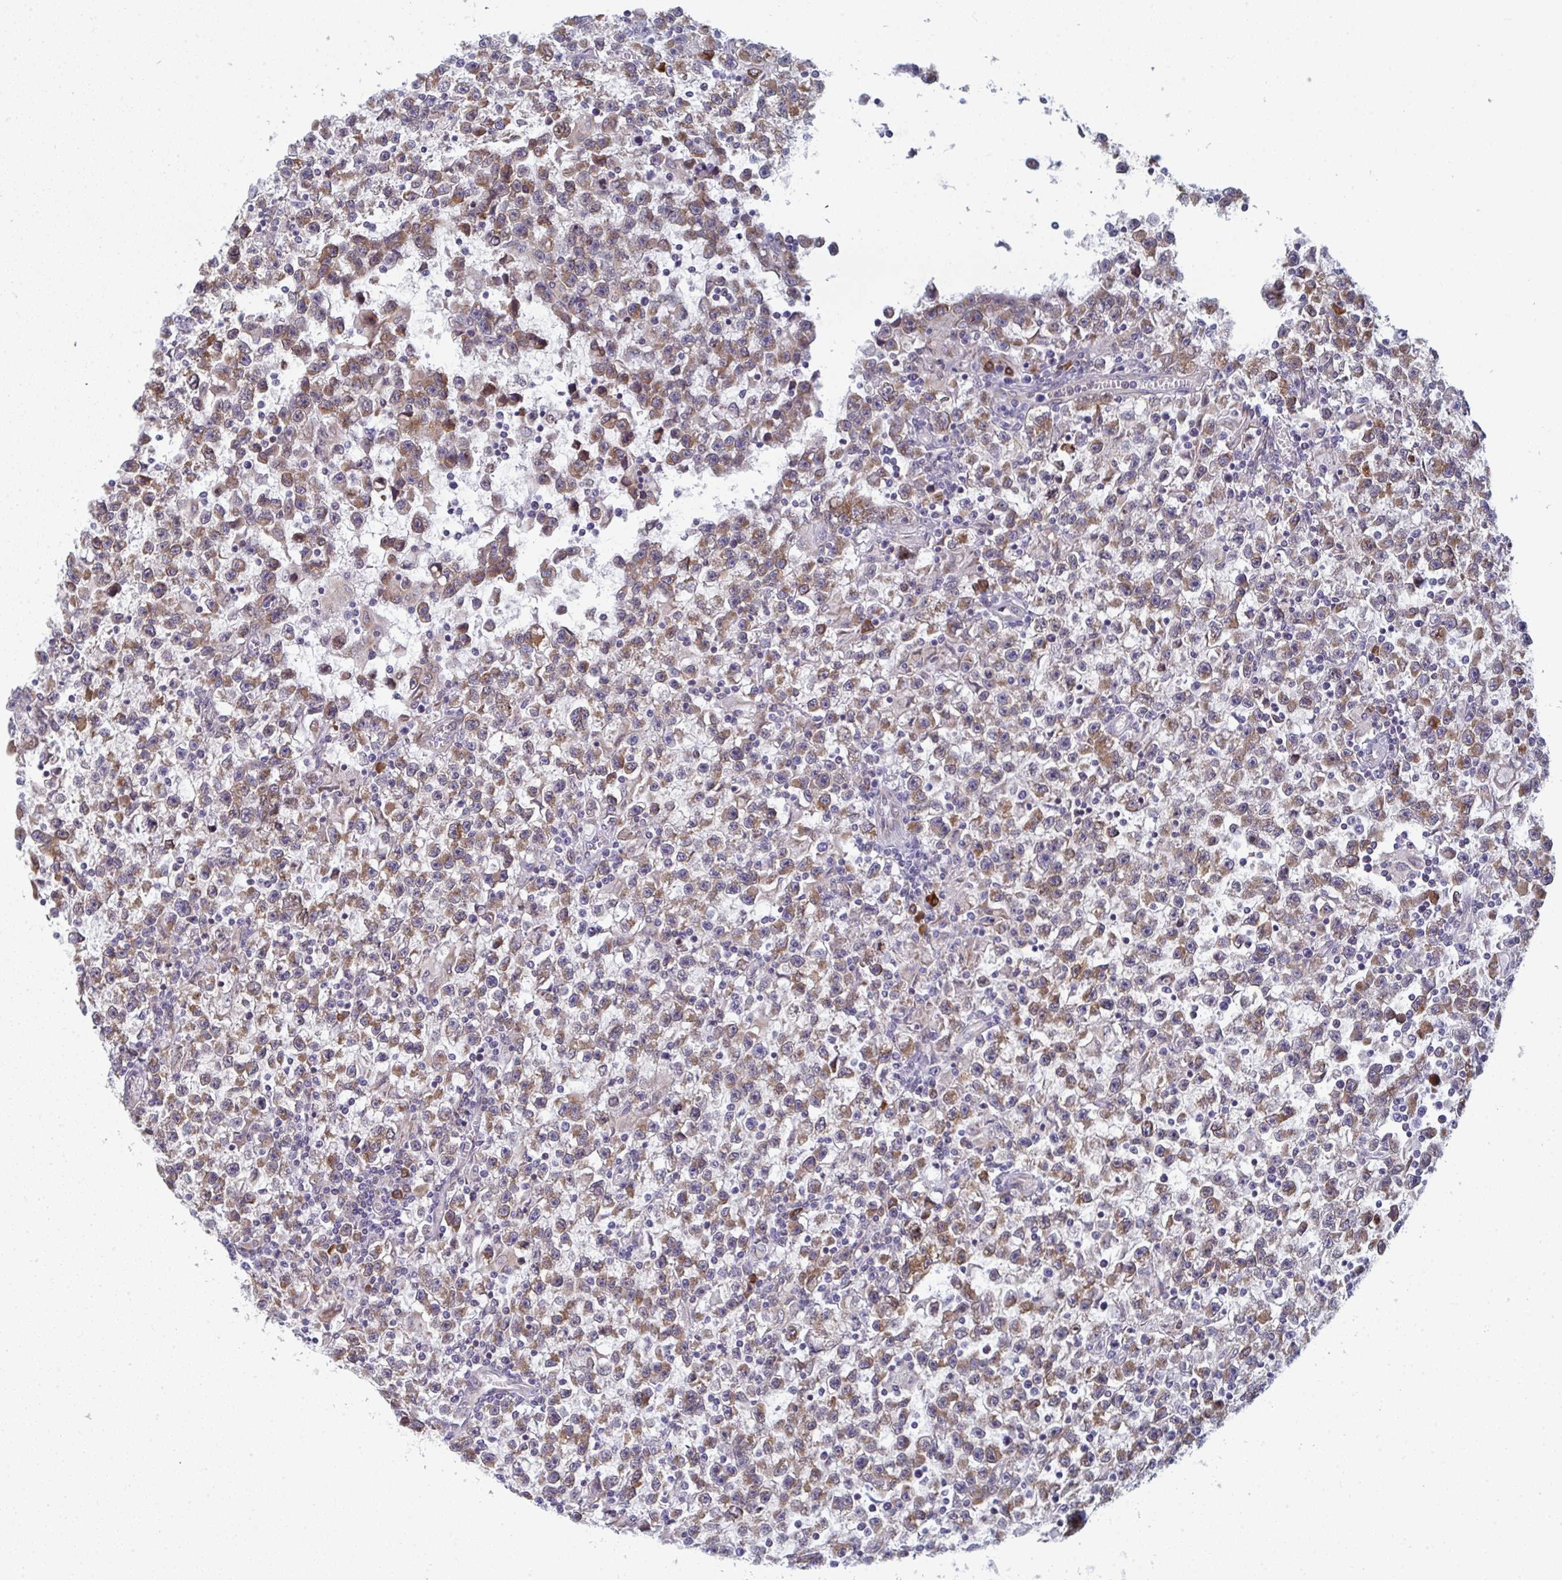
{"staining": {"intensity": "moderate", "quantity": ">75%", "location": "cytoplasmic/membranous"}, "tissue": "testis cancer", "cell_type": "Tumor cells", "image_type": "cancer", "snomed": [{"axis": "morphology", "description": "Seminoma, NOS"}, {"axis": "topography", "description": "Testis"}], "caption": "Immunohistochemical staining of testis seminoma exhibits moderate cytoplasmic/membranous protein expression in approximately >75% of tumor cells.", "gene": "LYSMD4", "patient": {"sex": "male", "age": 31}}